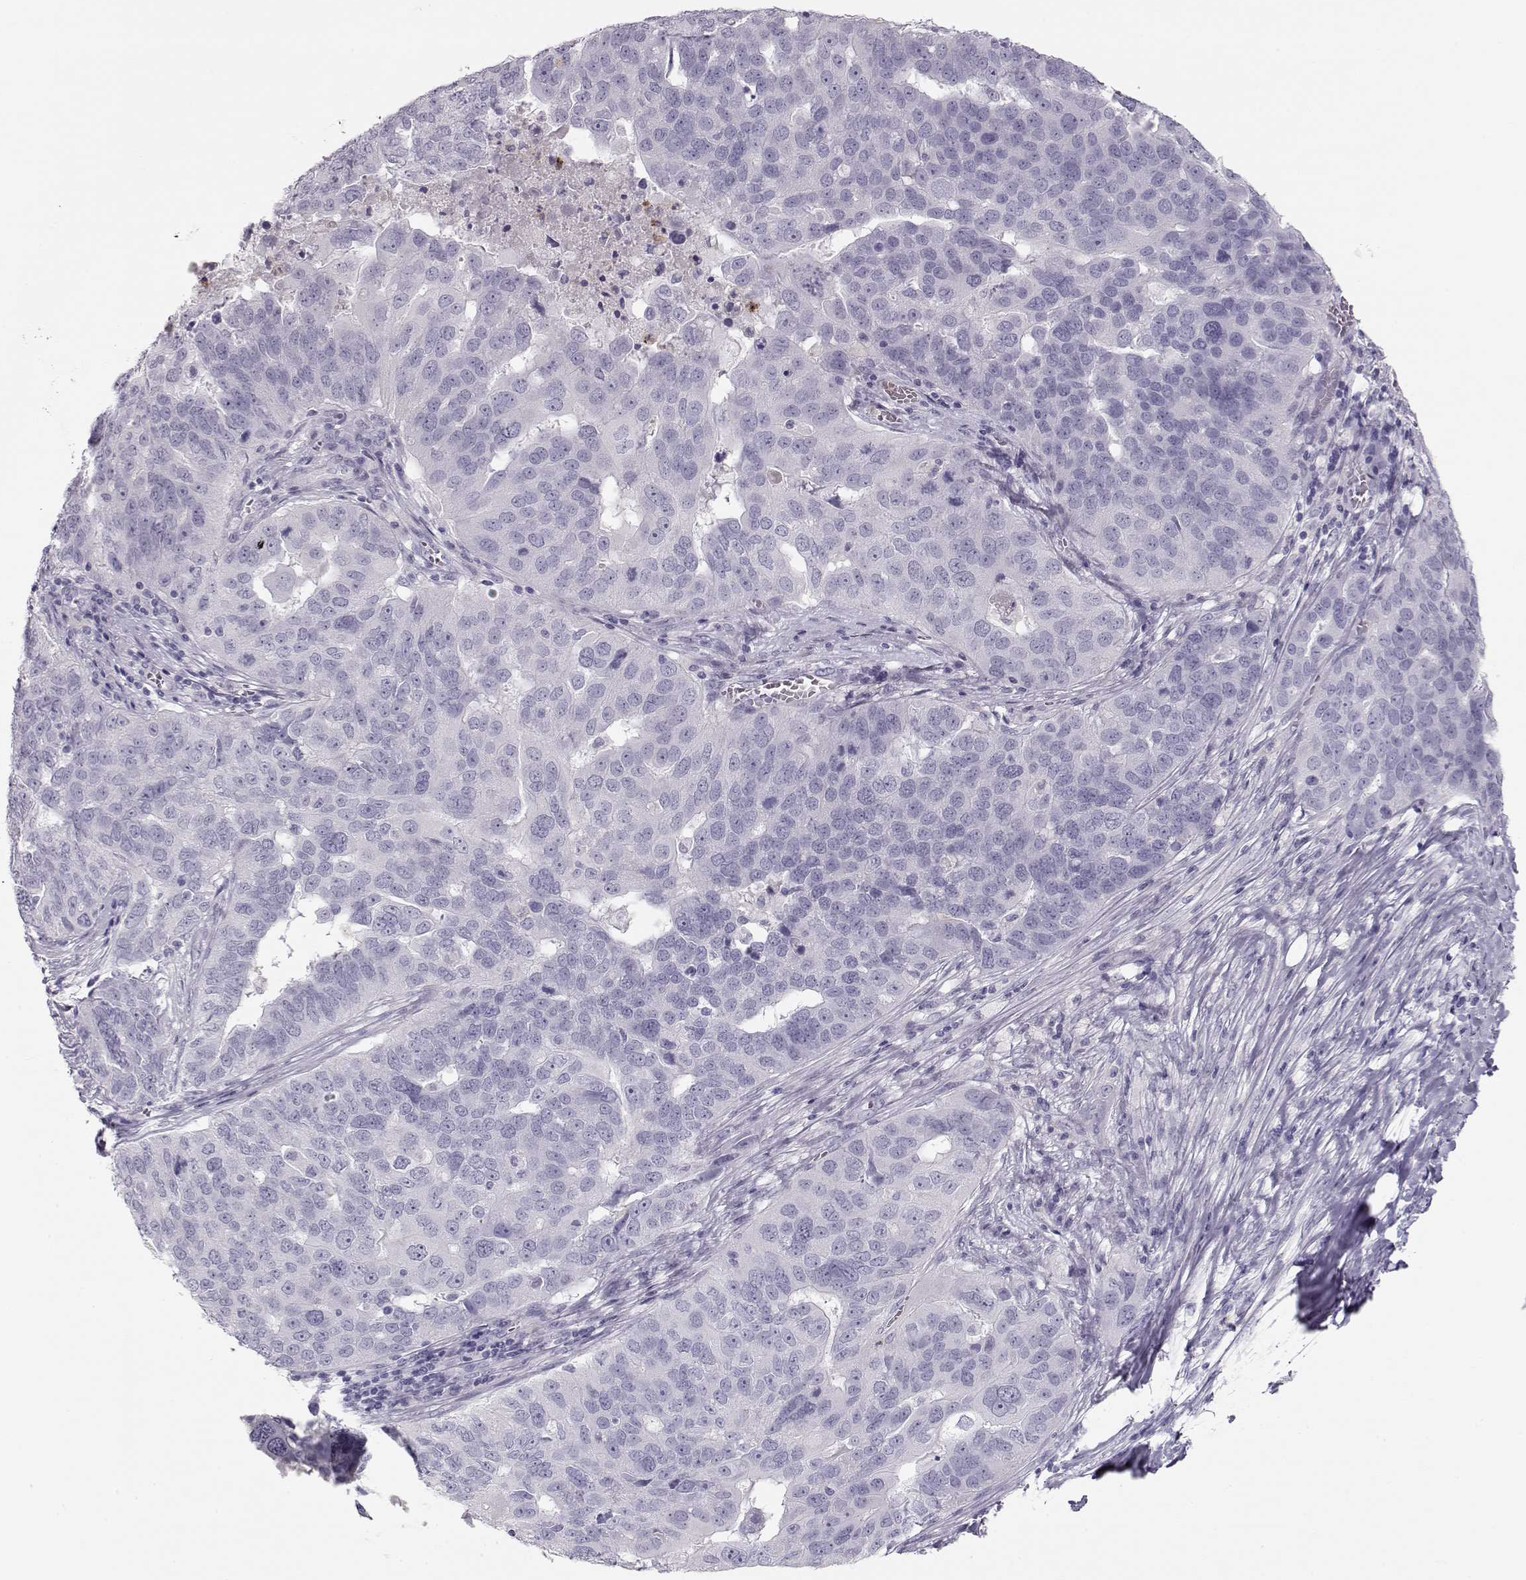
{"staining": {"intensity": "negative", "quantity": "none", "location": "none"}, "tissue": "ovarian cancer", "cell_type": "Tumor cells", "image_type": "cancer", "snomed": [{"axis": "morphology", "description": "Carcinoma, endometroid"}, {"axis": "topography", "description": "Soft tissue"}, {"axis": "topography", "description": "Ovary"}], "caption": "Tumor cells are negative for brown protein staining in ovarian cancer.", "gene": "MIP", "patient": {"sex": "female", "age": 52}}